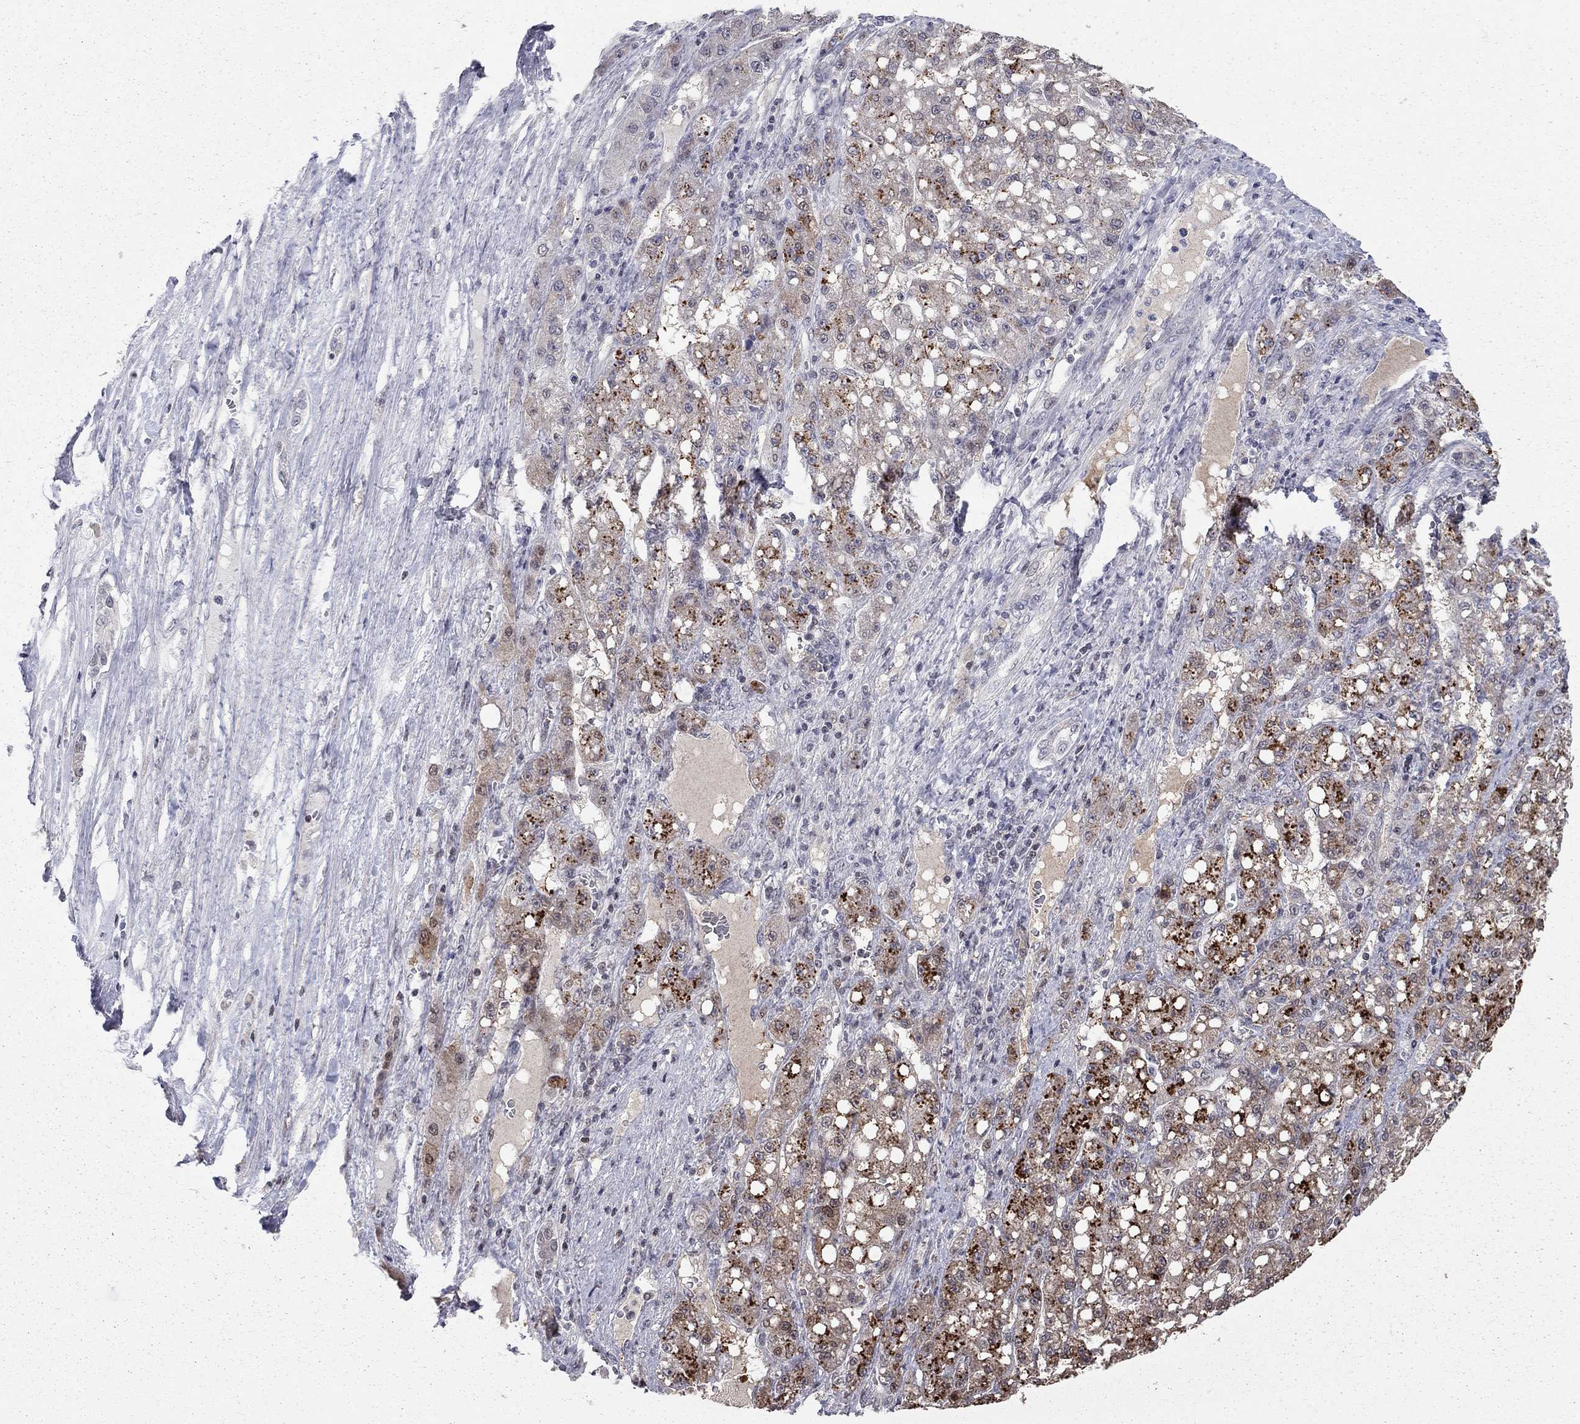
{"staining": {"intensity": "weak", "quantity": "<25%", "location": "cytoplasmic/membranous"}, "tissue": "liver cancer", "cell_type": "Tumor cells", "image_type": "cancer", "snomed": [{"axis": "morphology", "description": "Carcinoma, Hepatocellular, NOS"}, {"axis": "topography", "description": "Liver"}], "caption": "The photomicrograph shows no staining of tumor cells in liver cancer.", "gene": "HDAC3", "patient": {"sex": "female", "age": 65}}